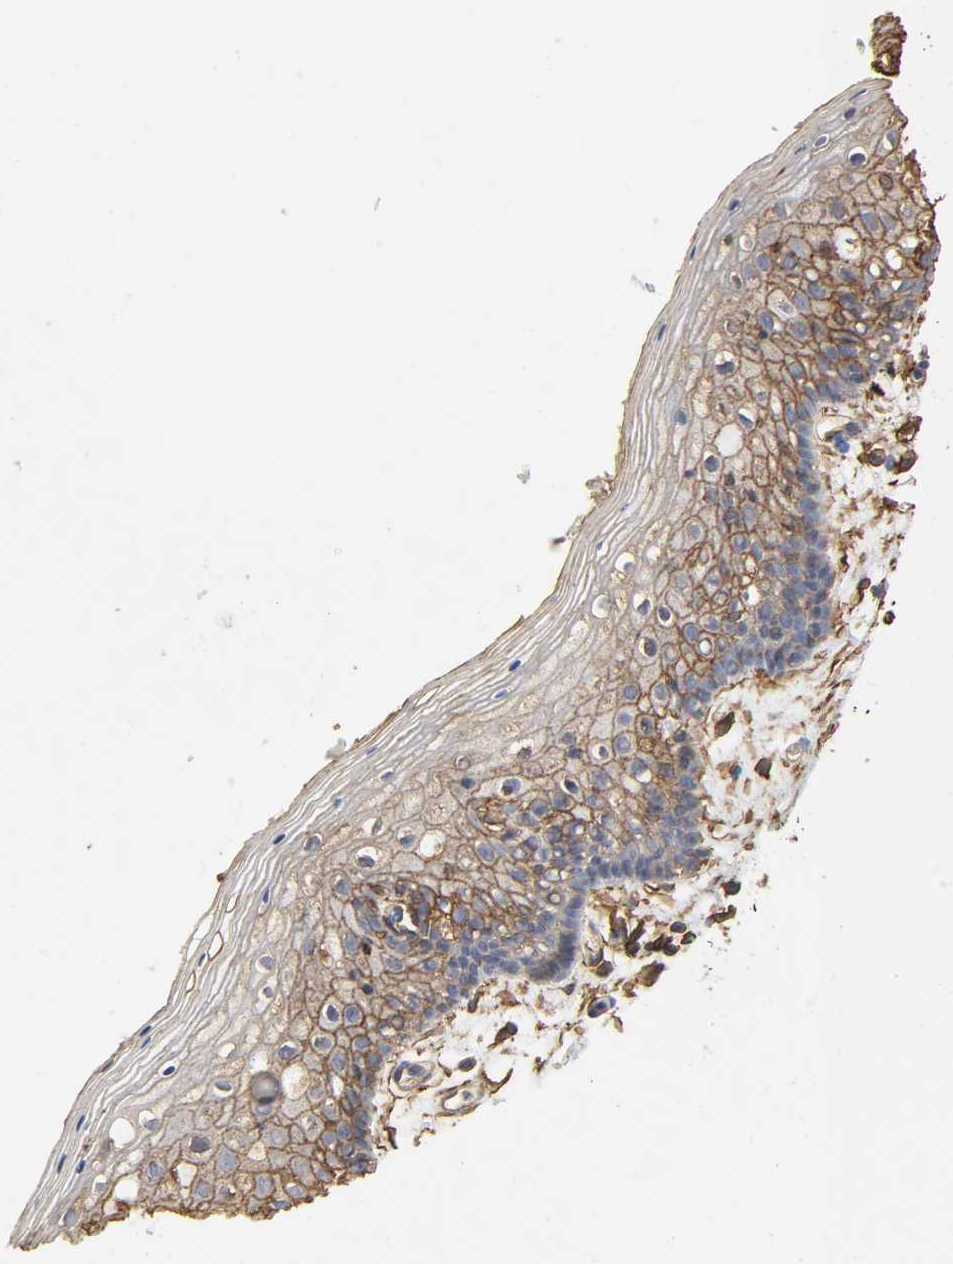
{"staining": {"intensity": "moderate", "quantity": "25%-75%", "location": "cytoplasmic/membranous"}, "tissue": "vagina", "cell_type": "Squamous epithelial cells", "image_type": "normal", "snomed": [{"axis": "morphology", "description": "Normal tissue, NOS"}, {"axis": "topography", "description": "Vagina"}], "caption": "This is a photomicrograph of immunohistochemistry (IHC) staining of normal vagina, which shows moderate staining in the cytoplasmic/membranous of squamous epithelial cells.", "gene": "ANXA2", "patient": {"sex": "female", "age": 46}}